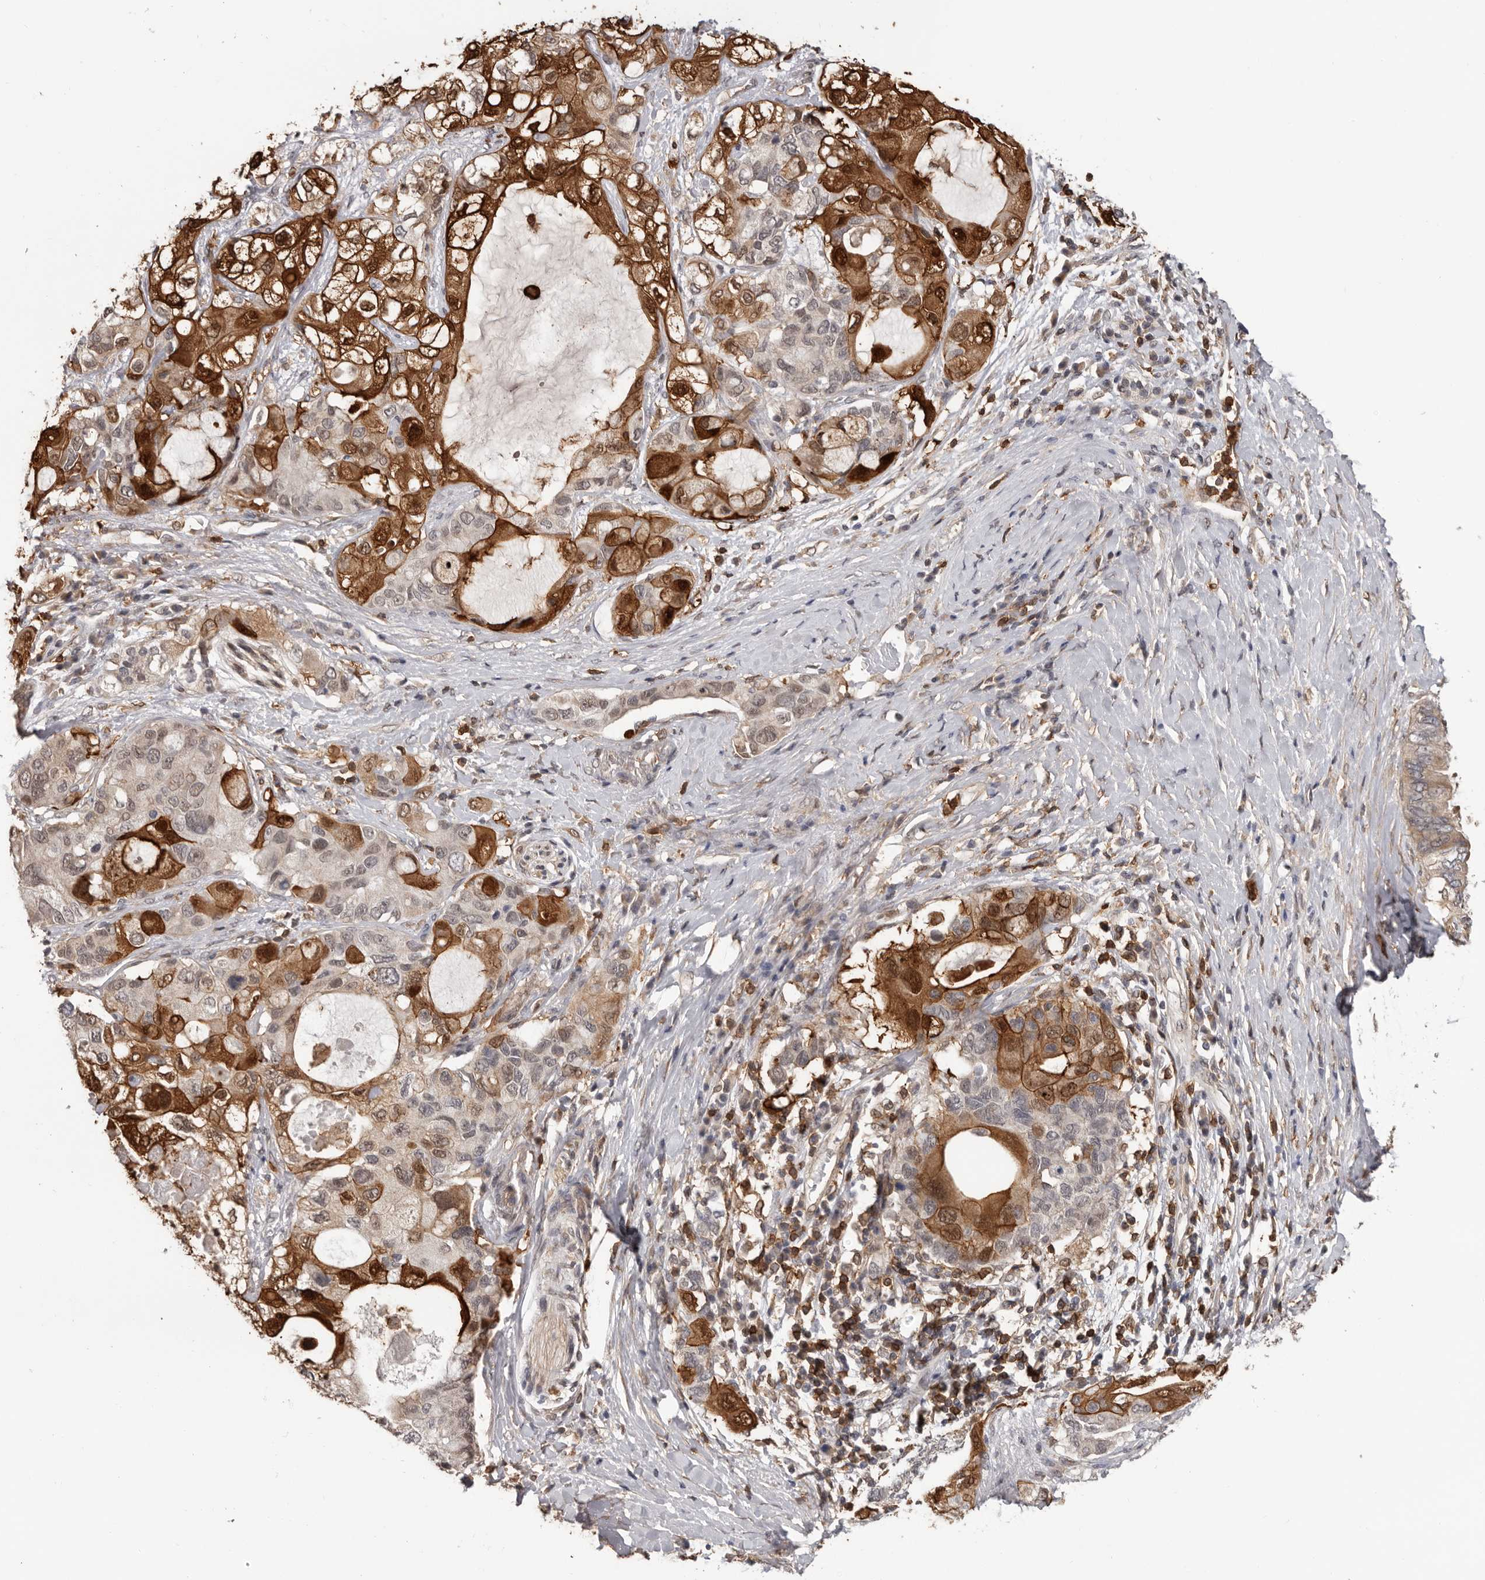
{"staining": {"intensity": "strong", "quantity": "25%-75%", "location": "cytoplasmic/membranous,nuclear"}, "tissue": "pancreatic cancer", "cell_type": "Tumor cells", "image_type": "cancer", "snomed": [{"axis": "morphology", "description": "Adenocarcinoma, NOS"}, {"axis": "topography", "description": "Pancreas"}], "caption": "This micrograph shows immunohistochemistry (IHC) staining of adenocarcinoma (pancreatic), with high strong cytoplasmic/membranous and nuclear positivity in about 25%-75% of tumor cells.", "gene": "PRR12", "patient": {"sex": "female", "age": 56}}